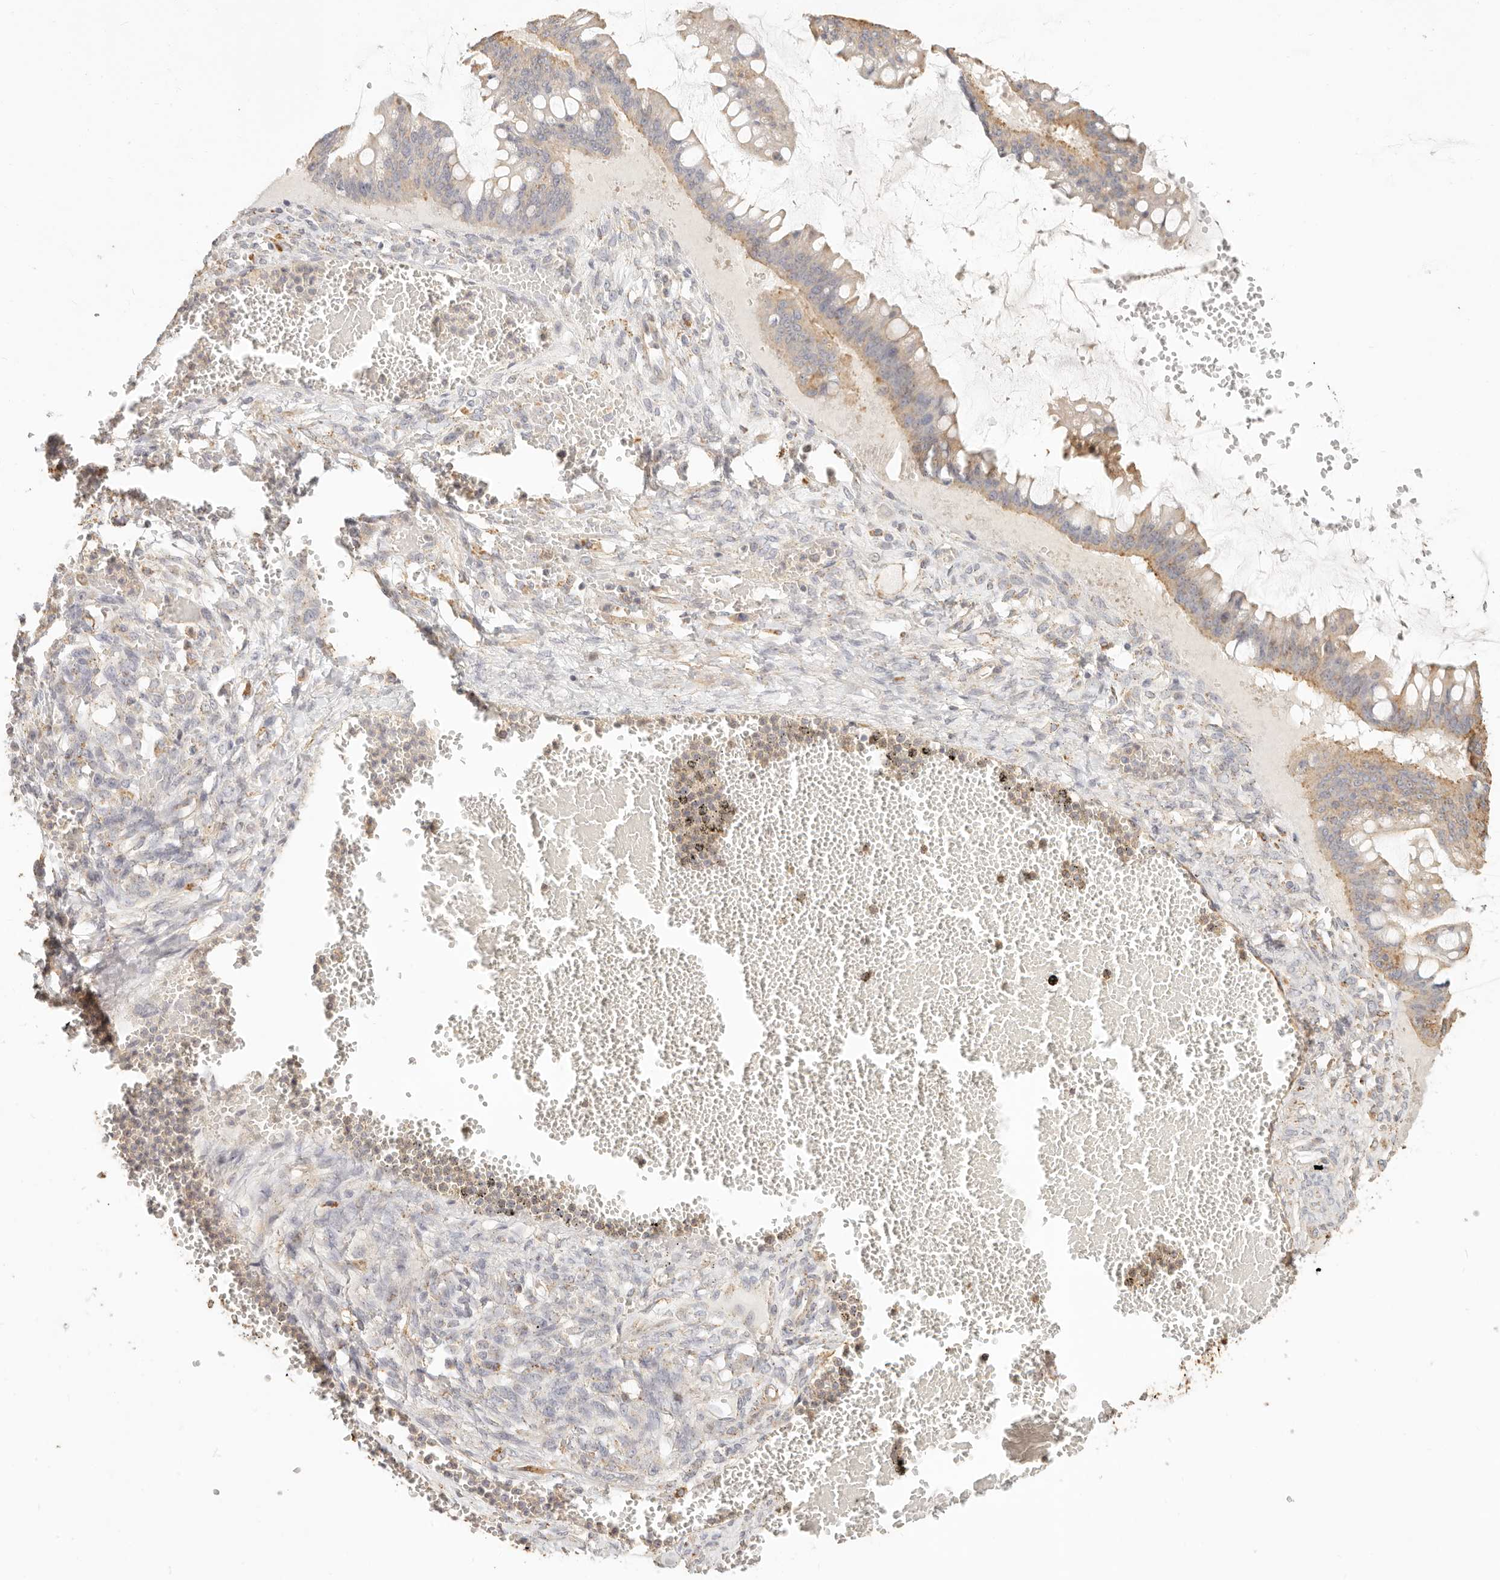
{"staining": {"intensity": "weak", "quantity": ">75%", "location": "cytoplasmic/membranous"}, "tissue": "ovarian cancer", "cell_type": "Tumor cells", "image_type": "cancer", "snomed": [{"axis": "morphology", "description": "Cystadenocarcinoma, mucinous, NOS"}, {"axis": "topography", "description": "Ovary"}], "caption": "DAB (3,3'-diaminobenzidine) immunohistochemical staining of human mucinous cystadenocarcinoma (ovarian) shows weak cytoplasmic/membranous protein positivity in approximately >75% of tumor cells.", "gene": "CNMD", "patient": {"sex": "female", "age": 73}}